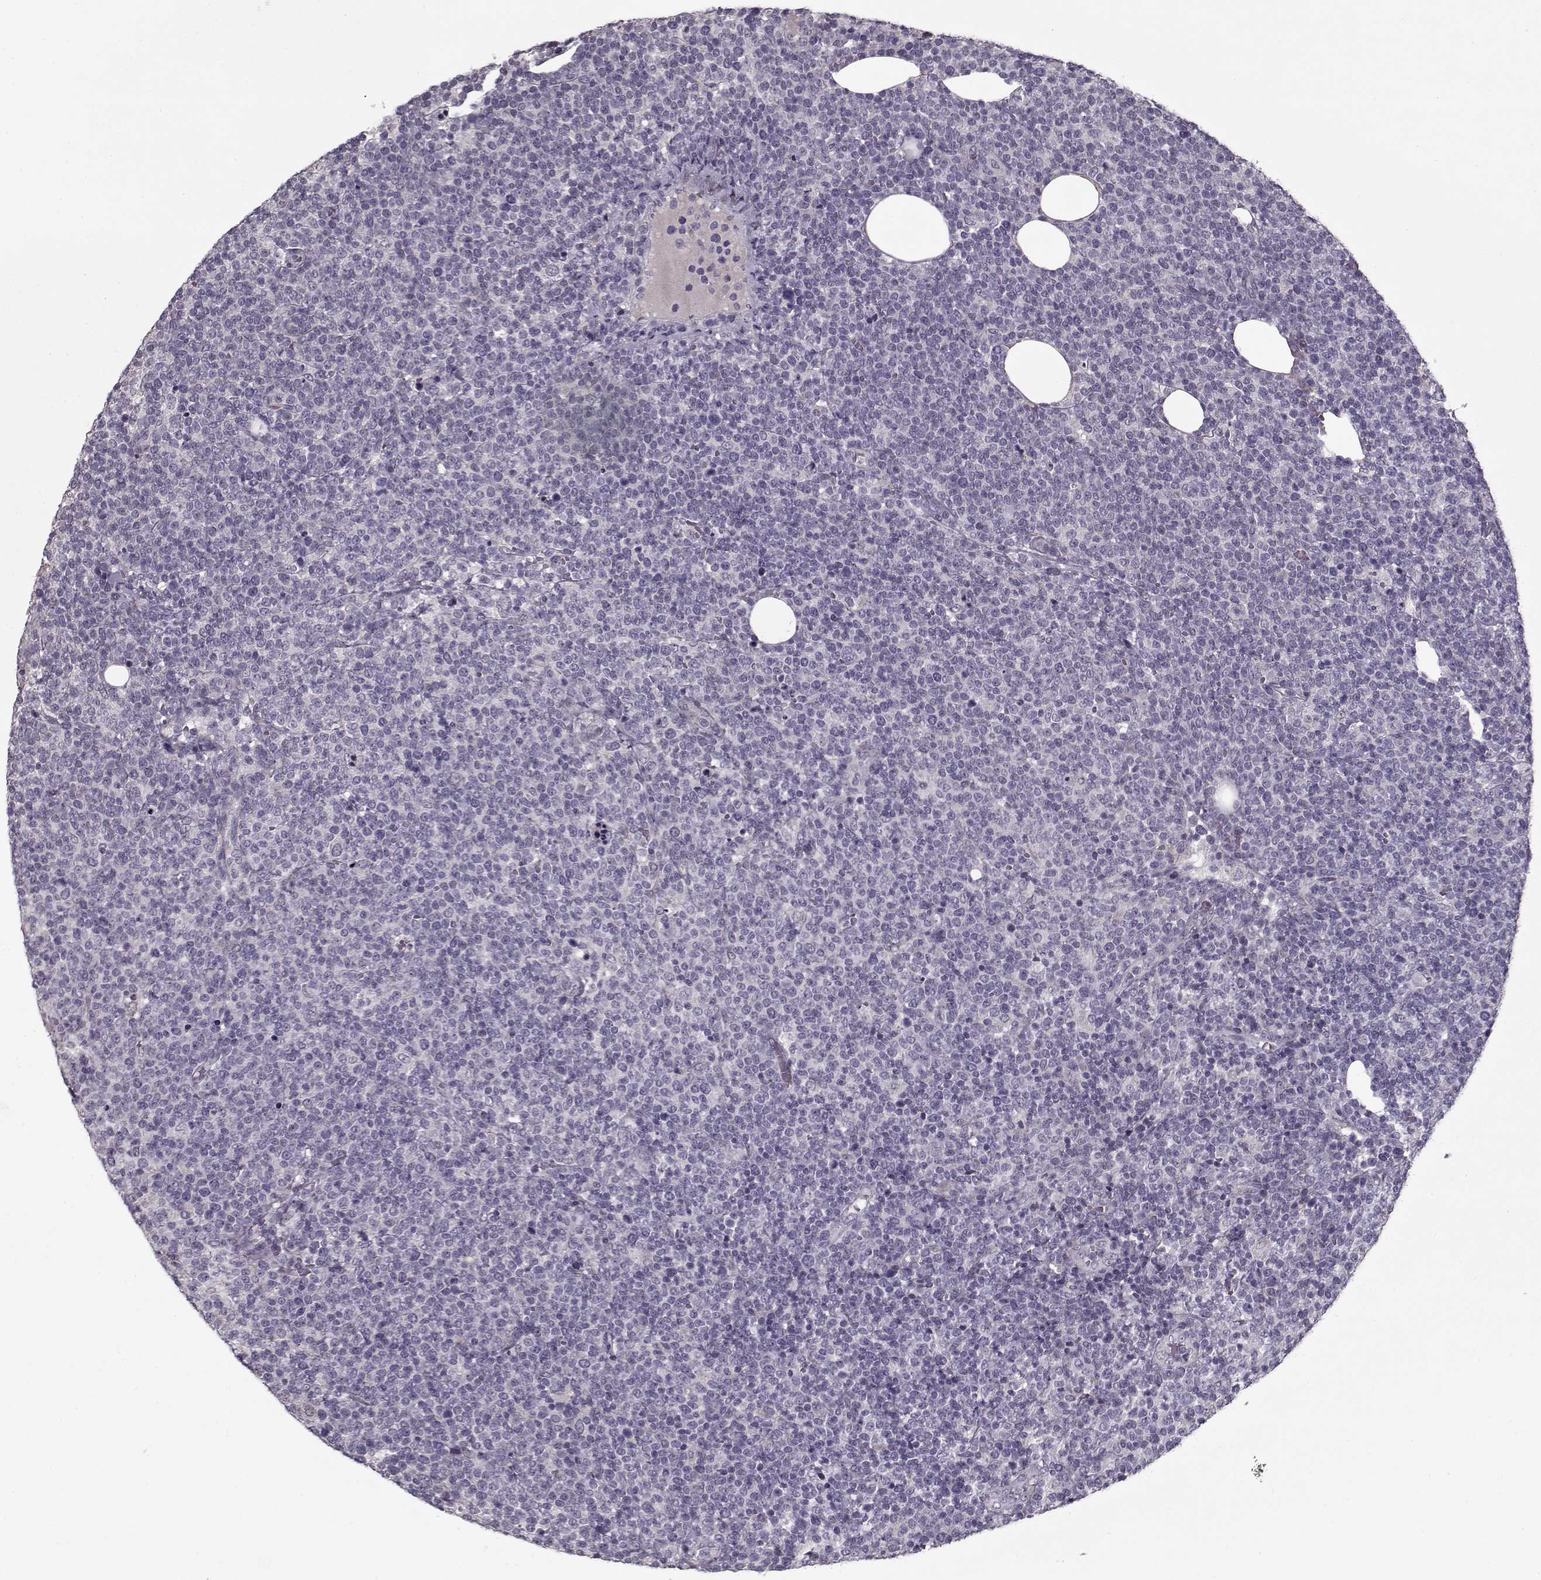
{"staining": {"intensity": "negative", "quantity": "none", "location": "none"}, "tissue": "lymphoma", "cell_type": "Tumor cells", "image_type": "cancer", "snomed": [{"axis": "morphology", "description": "Malignant lymphoma, non-Hodgkin's type, High grade"}, {"axis": "topography", "description": "Lymph node"}], "caption": "Immunohistochemical staining of high-grade malignant lymphoma, non-Hodgkin's type shows no significant expression in tumor cells.", "gene": "LAMA2", "patient": {"sex": "male", "age": 61}}